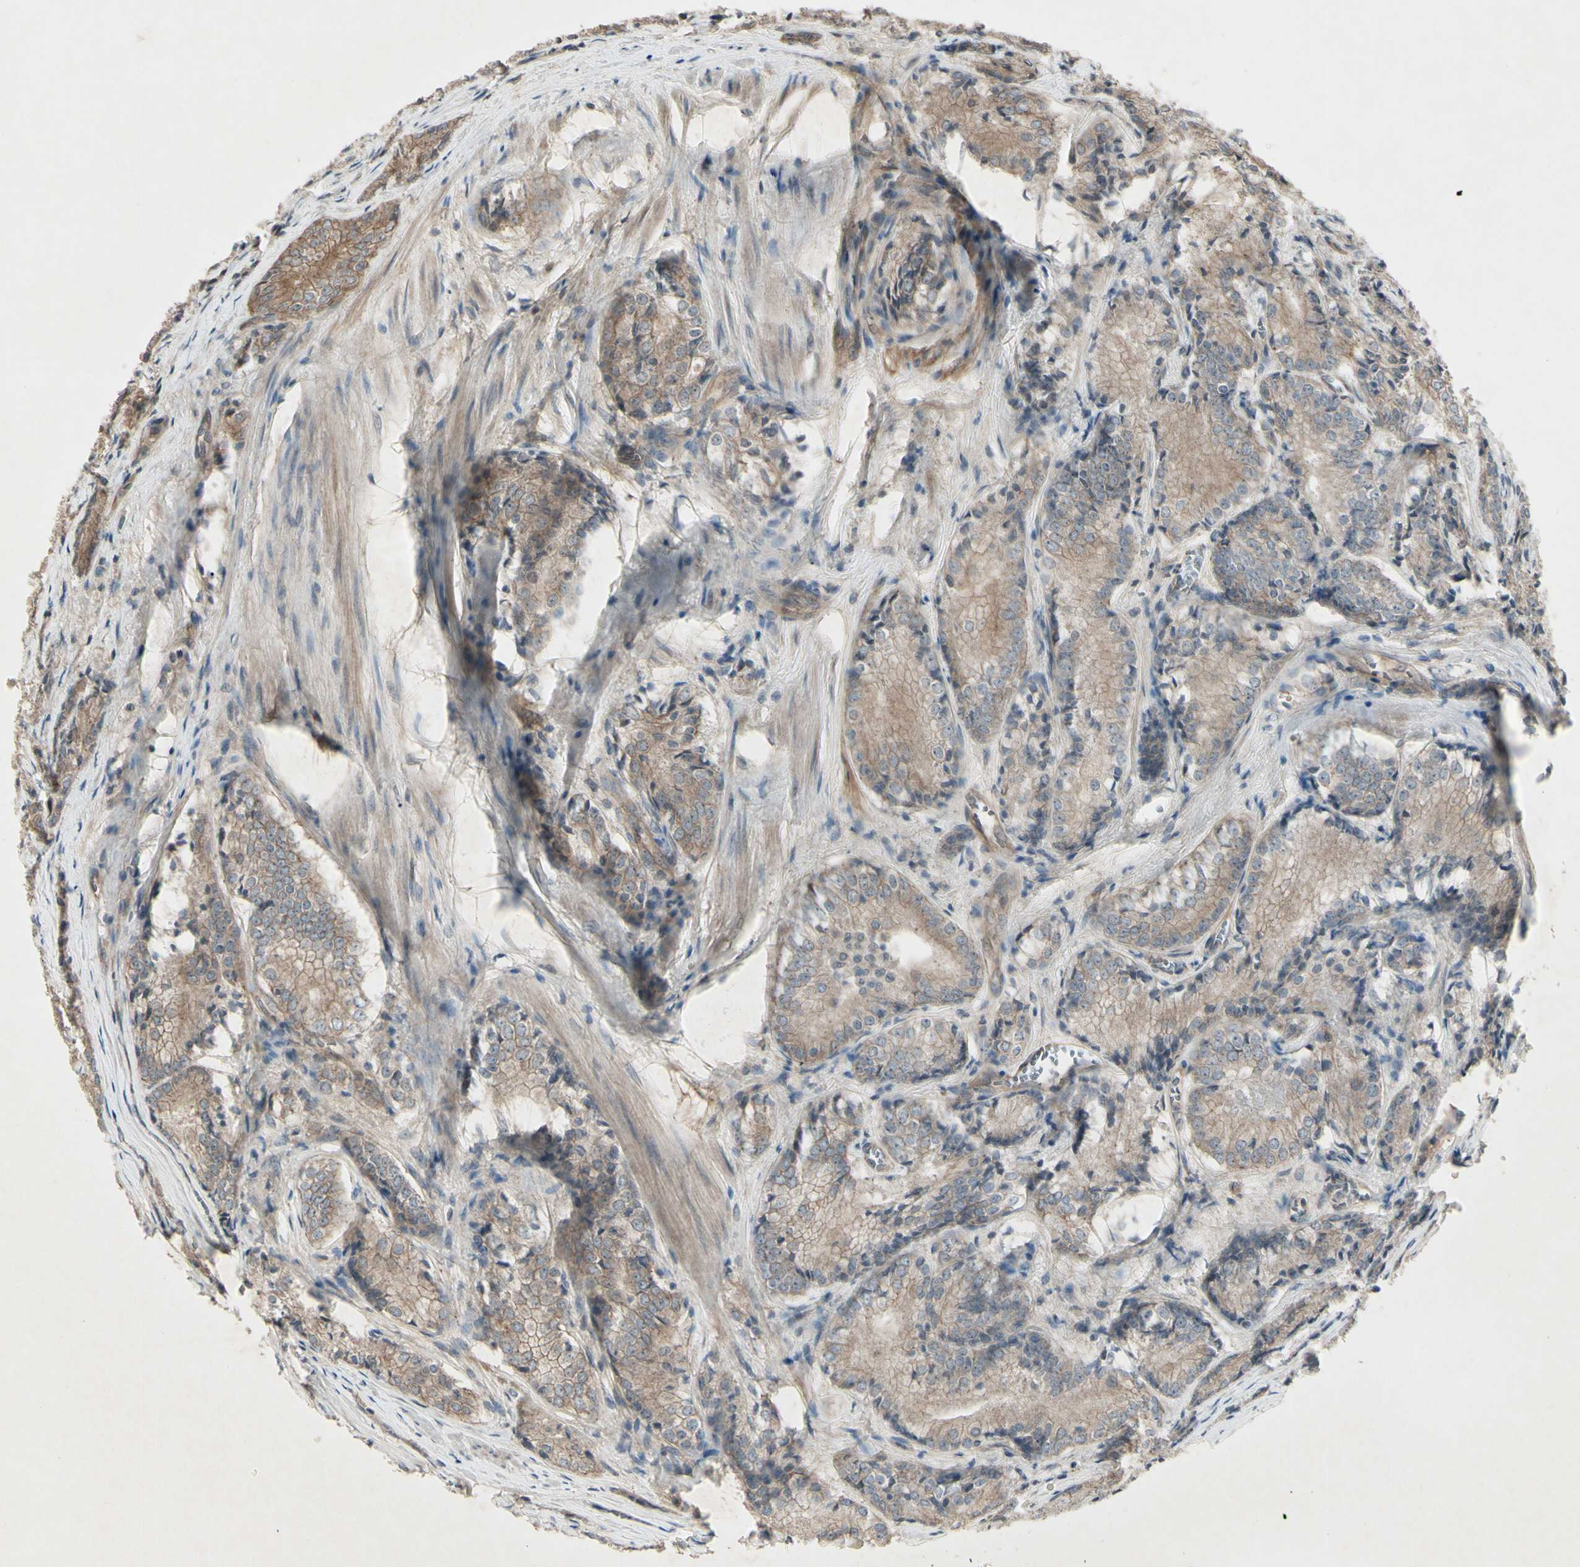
{"staining": {"intensity": "weak", "quantity": ">75%", "location": "cytoplasmic/membranous"}, "tissue": "prostate cancer", "cell_type": "Tumor cells", "image_type": "cancer", "snomed": [{"axis": "morphology", "description": "Adenocarcinoma, Low grade"}, {"axis": "topography", "description": "Prostate"}], "caption": "The histopathology image shows a brown stain indicating the presence of a protein in the cytoplasmic/membranous of tumor cells in prostate low-grade adenocarcinoma. (Brightfield microscopy of DAB IHC at high magnification).", "gene": "JAG1", "patient": {"sex": "male", "age": 60}}